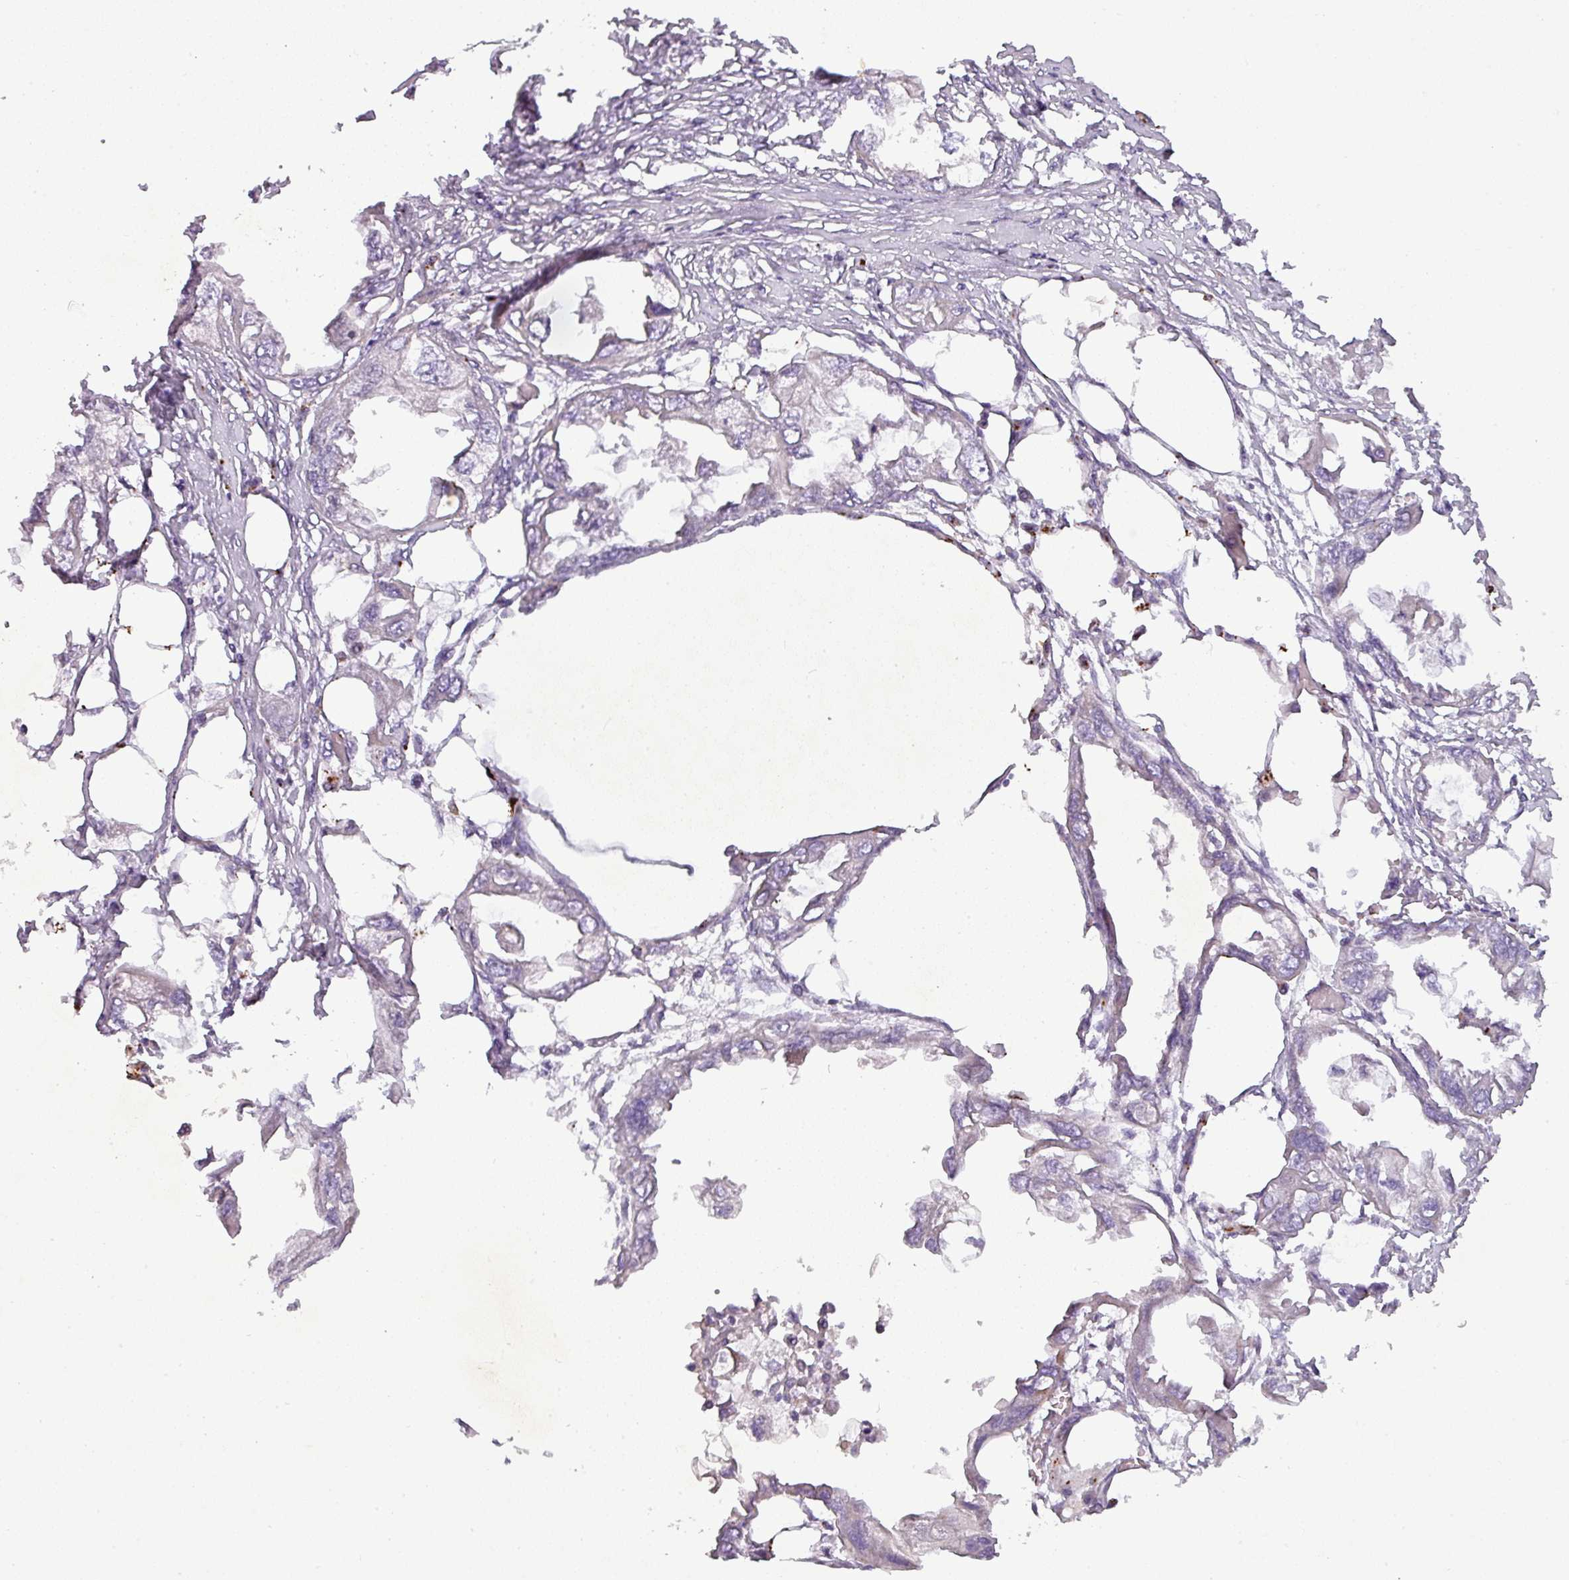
{"staining": {"intensity": "negative", "quantity": "none", "location": "none"}, "tissue": "endometrial cancer", "cell_type": "Tumor cells", "image_type": "cancer", "snomed": [{"axis": "morphology", "description": "Adenocarcinoma, NOS"}, {"axis": "morphology", "description": "Adenocarcinoma, metastatic, NOS"}, {"axis": "topography", "description": "Adipose tissue"}, {"axis": "topography", "description": "Endometrium"}], "caption": "Endometrial metastatic adenocarcinoma was stained to show a protein in brown. There is no significant staining in tumor cells.", "gene": "PNMA6A", "patient": {"sex": "female", "age": 67}}